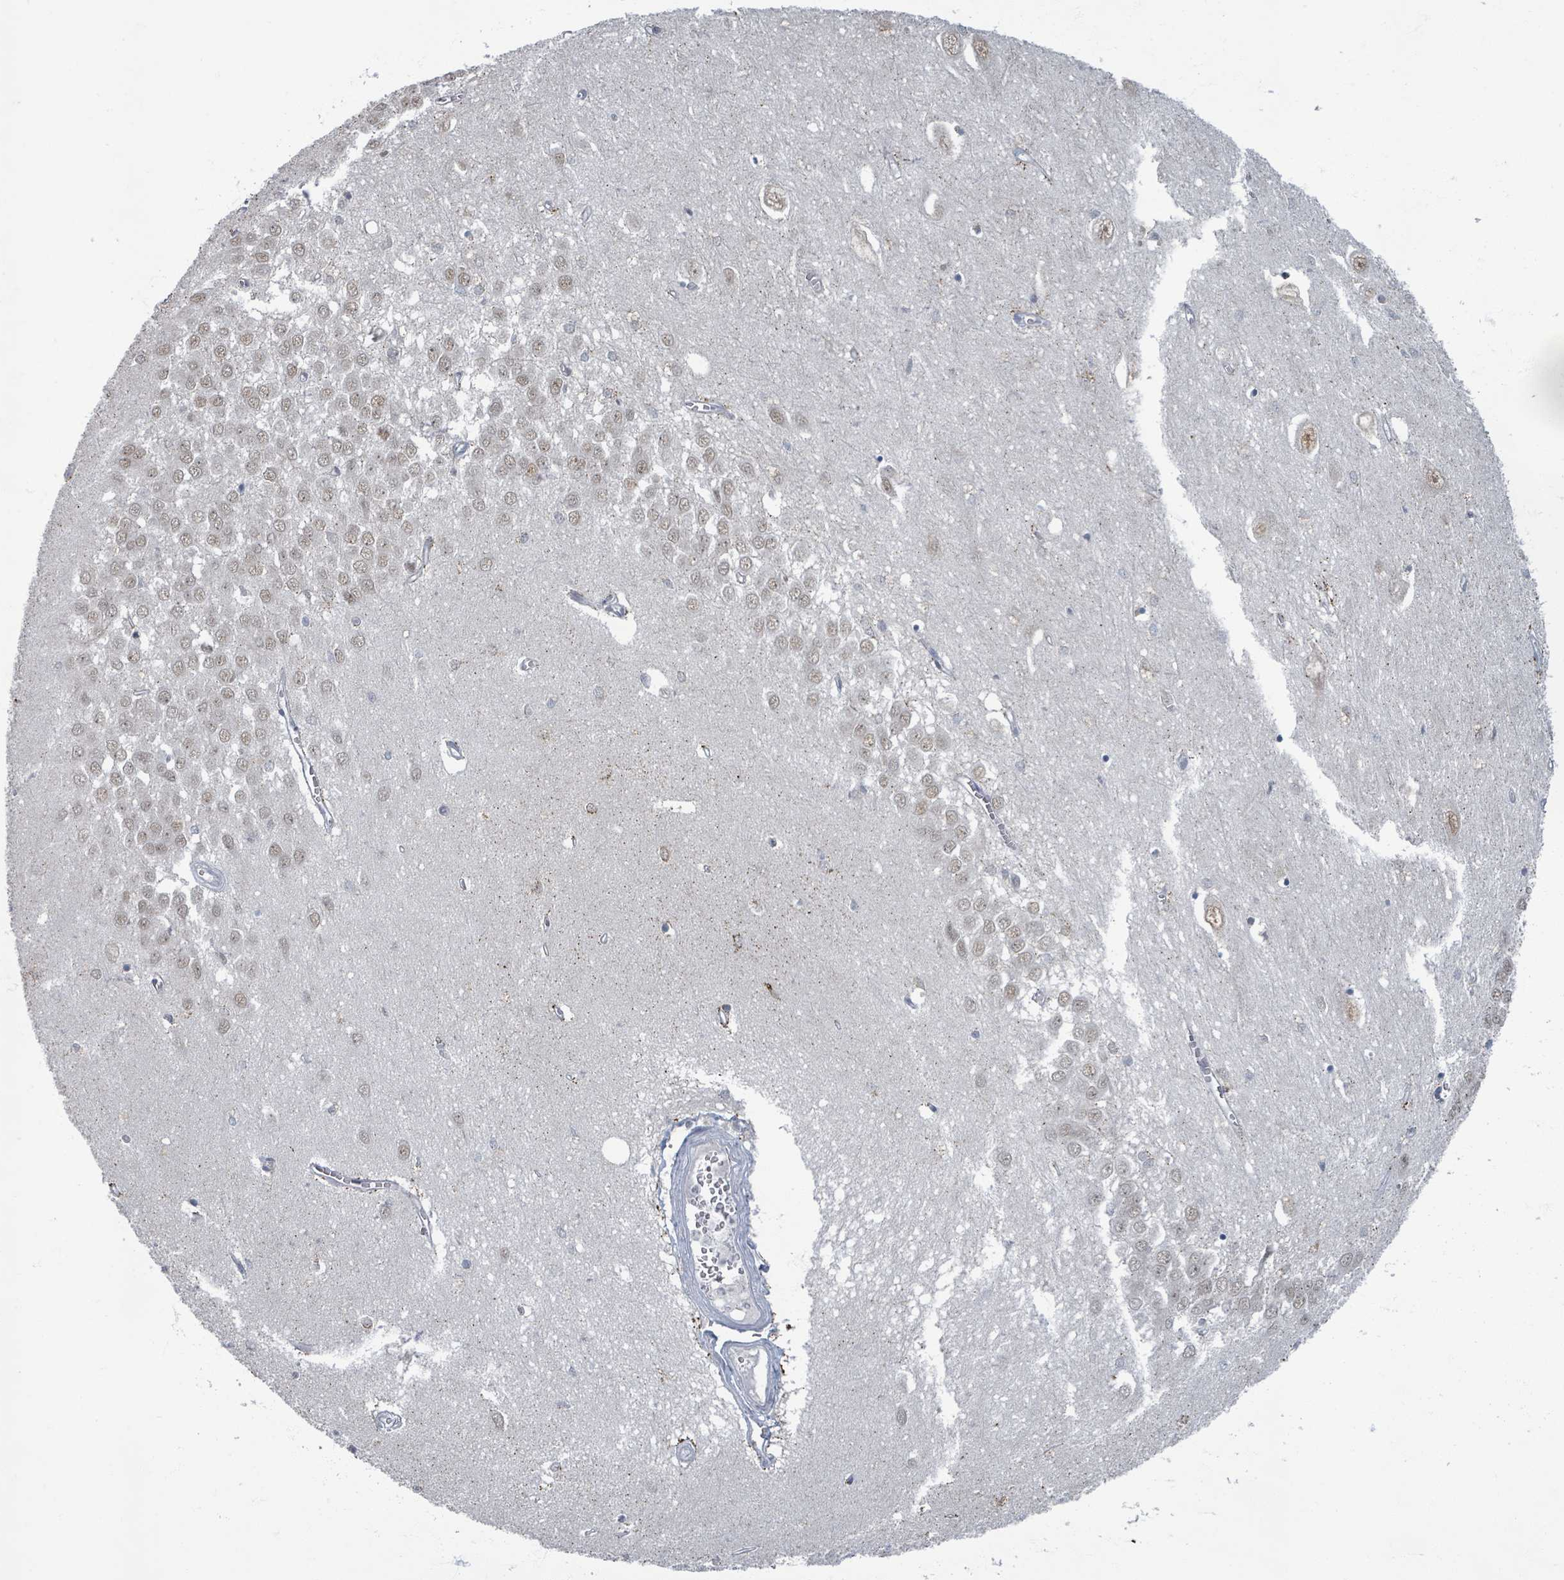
{"staining": {"intensity": "negative", "quantity": "none", "location": "none"}, "tissue": "hippocampus", "cell_type": "Glial cells", "image_type": "normal", "snomed": [{"axis": "morphology", "description": "Normal tissue, NOS"}, {"axis": "topography", "description": "Hippocampus"}], "caption": "Glial cells are negative for brown protein staining in normal hippocampus. (Brightfield microscopy of DAB IHC at high magnification).", "gene": "INTS15", "patient": {"sex": "female", "age": 64}}